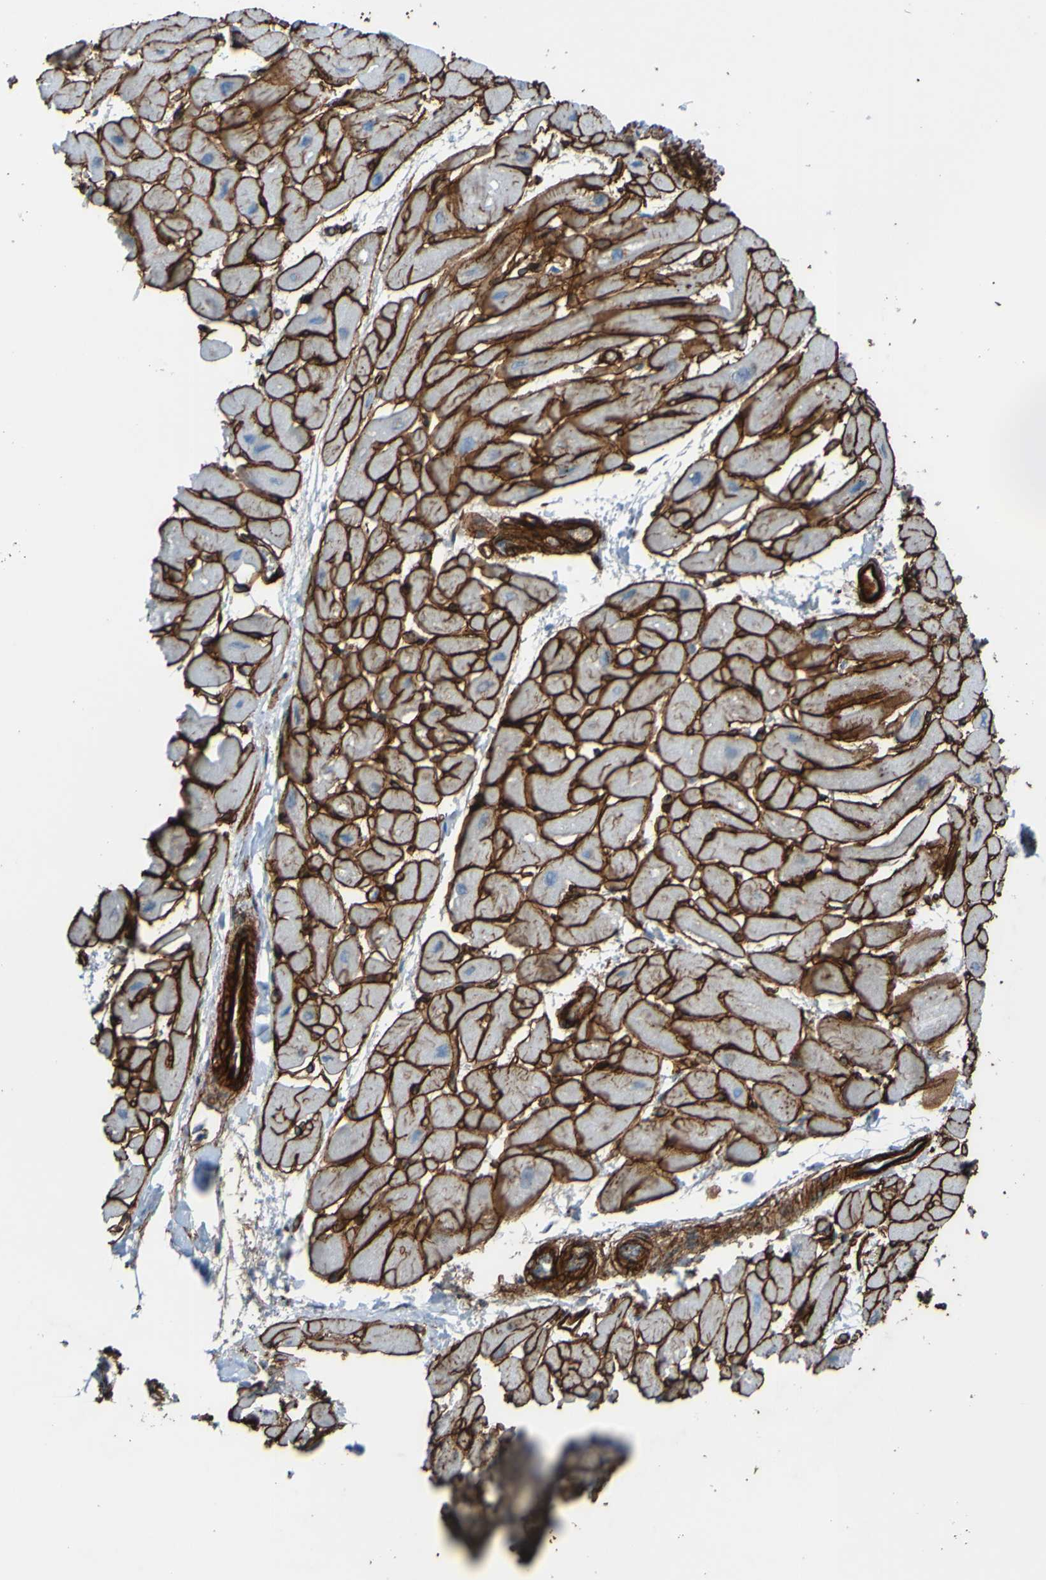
{"staining": {"intensity": "strong", "quantity": ">75%", "location": "cytoplasmic/membranous"}, "tissue": "heart muscle", "cell_type": "Cardiomyocytes", "image_type": "normal", "snomed": [{"axis": "morphology", "description": "Normal tissue, NOS"}, {"axis": "topography", "description": "Heart"}], "caption": "This histopathology image demonstrates immunohistochemistry (IHC) staining of unremarkable human heart muscle, with high strong cytoplasmic/membranous staining in about >75% of cardiomyocytes.", "gene": "COL4A2", "patient": {"sex": "male", "age": 45}}